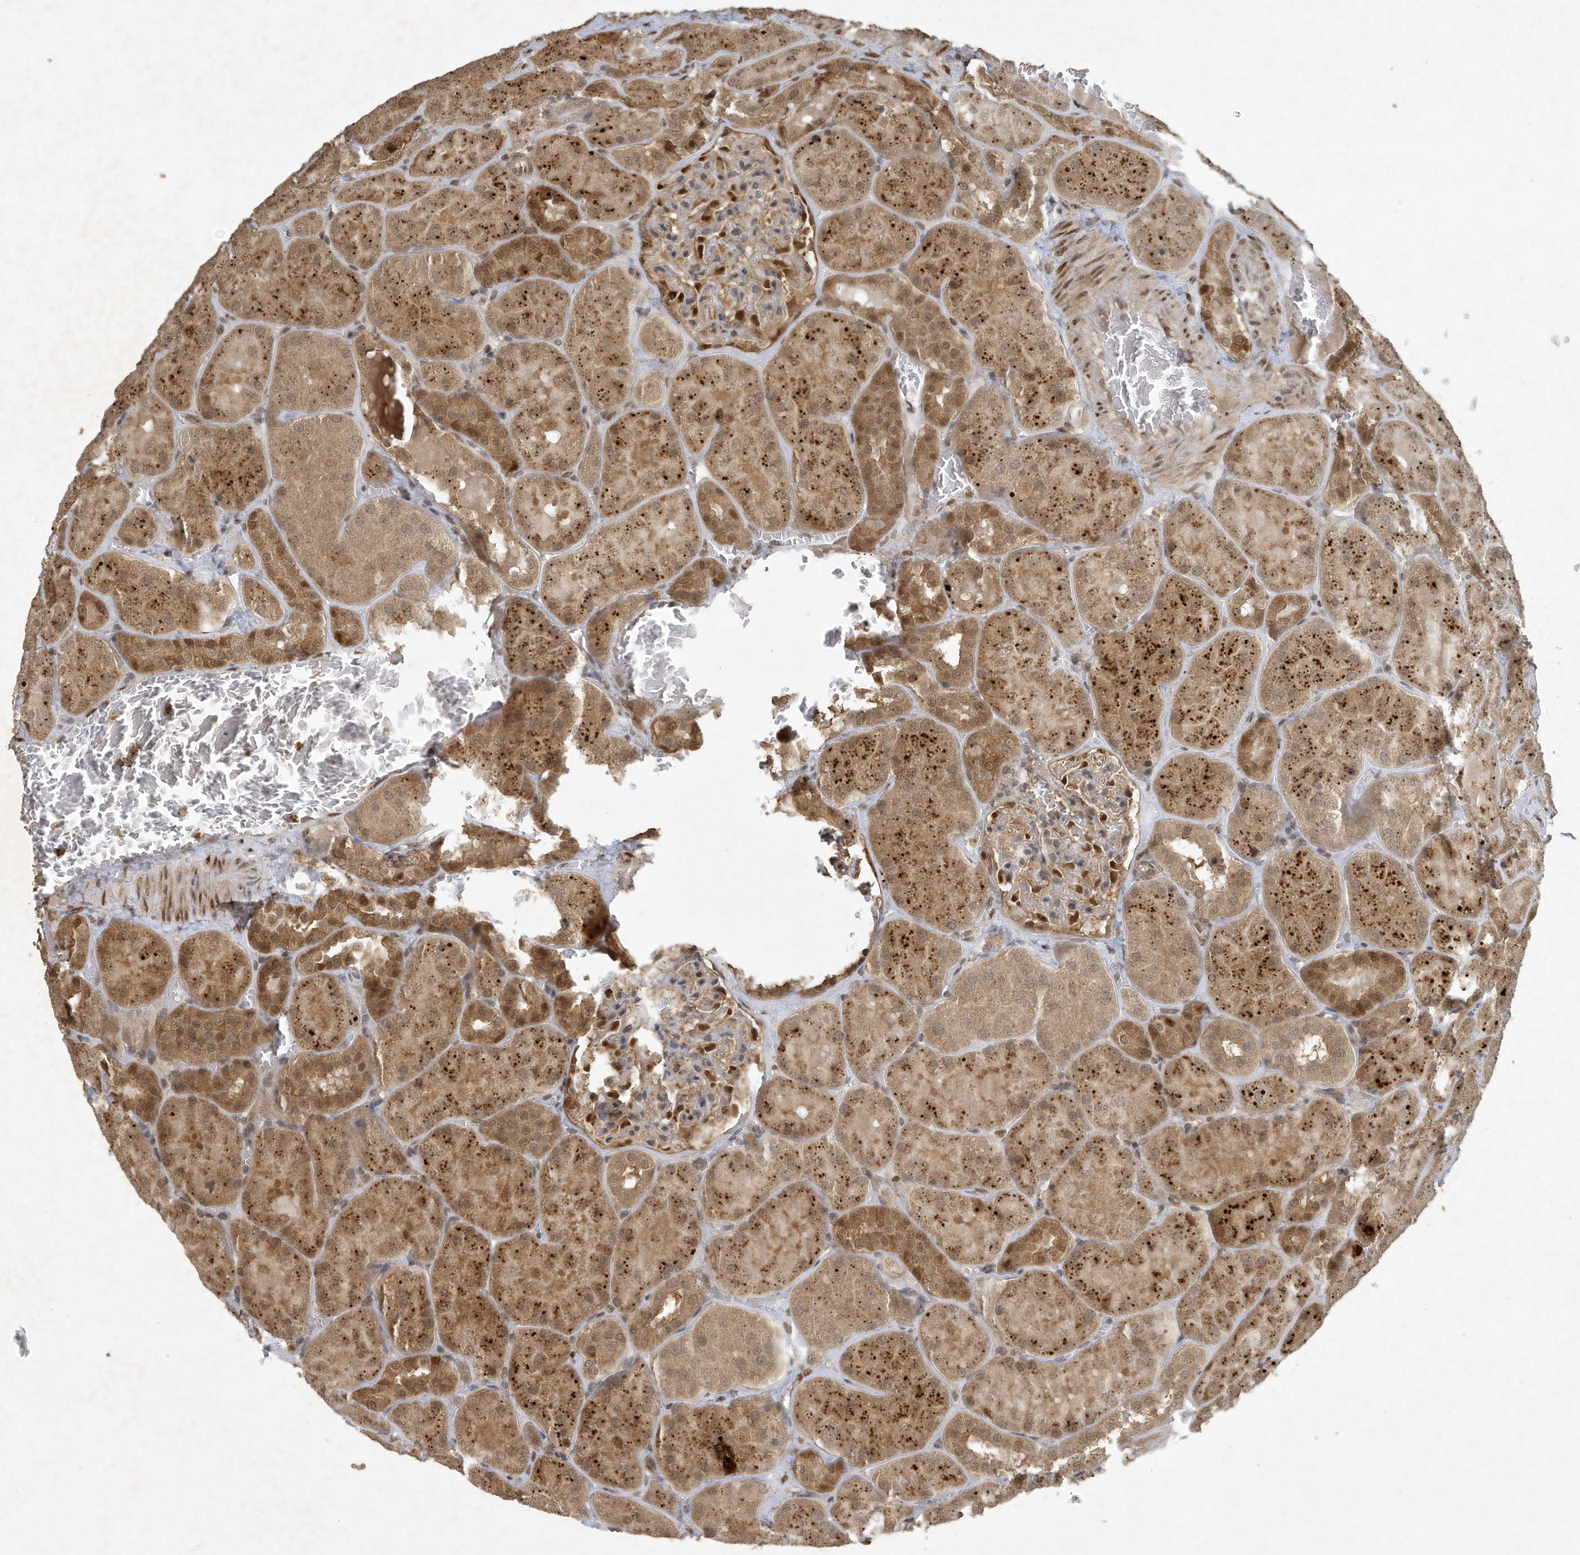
{"staining": {"intensity": "moderate", "quantity": "<25%", "location": "nuclear"}, "tissue": "kidney", "cell_type": "Cells in glomeruli", "image_type": "normal", "snomed": [{"axis": "morphology", "description": "Normal tissue, NOS"}, {"axis": "topography", "description": "Kidney"}], "caption": "Kidney stained for a protein (brown) shows moderate nuclear positive expression in approximately <25% of cells in glomeruli.", "gene": "HSPA1A", "patient": {"sex": "male", "age": 28}}